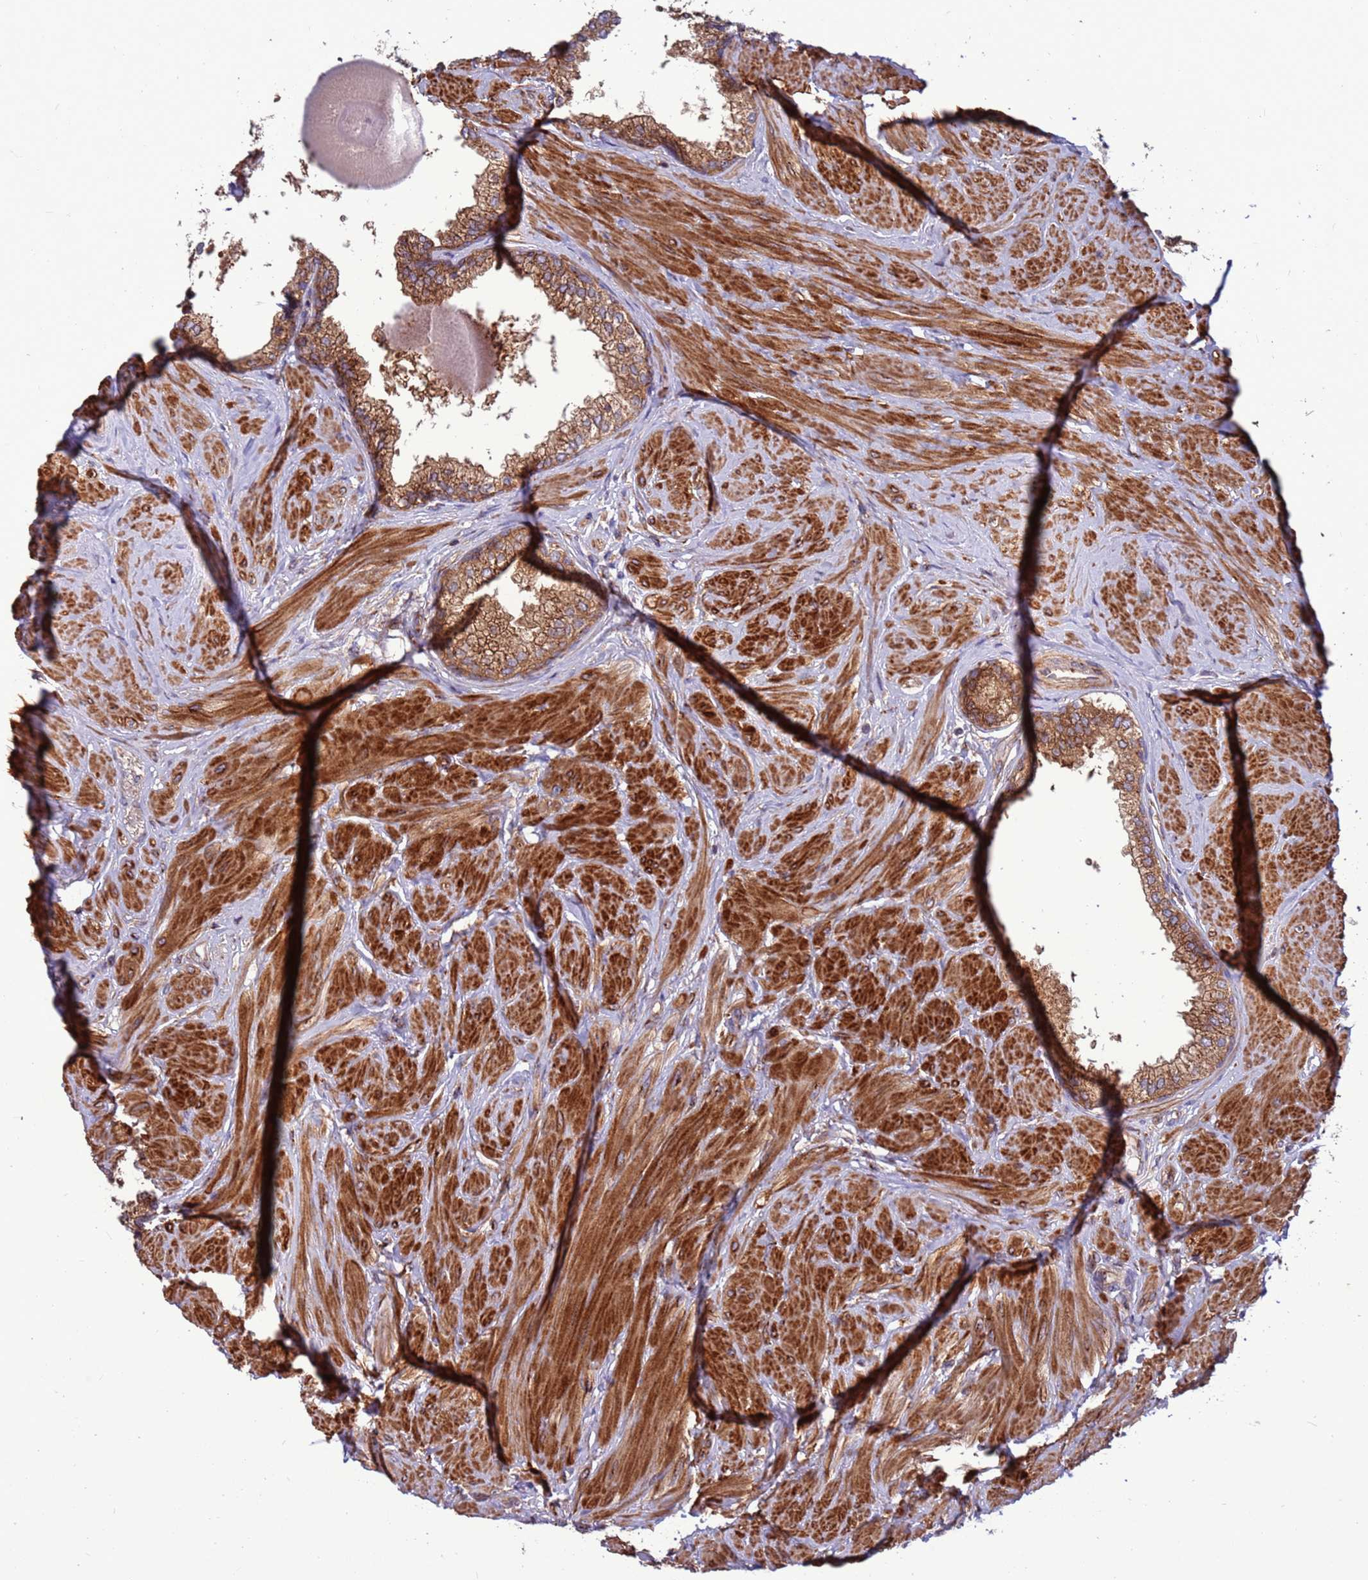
{"staining": {"intensity": "moderate", "quantity": ">75%", "location": "cytoplasmic/membranous"}, "tissue": "prostate", "cell_type": "Glandular cells", "image_type": "normal", "snomed": [{"axis": "morphology", "description": "Normal tissue, NOS"}, {"axis": "topography", "description": "Prostate"}], "caption": "Protein staining of benign prostate reveals moderate cytoplasmic/membranous expression in about >75% of glandular cells. (DAB IHC with brightfield microscopy, high magnification).", "gene": "ZC3HAV1", "patient": {"sex": "male", "age": 48}}